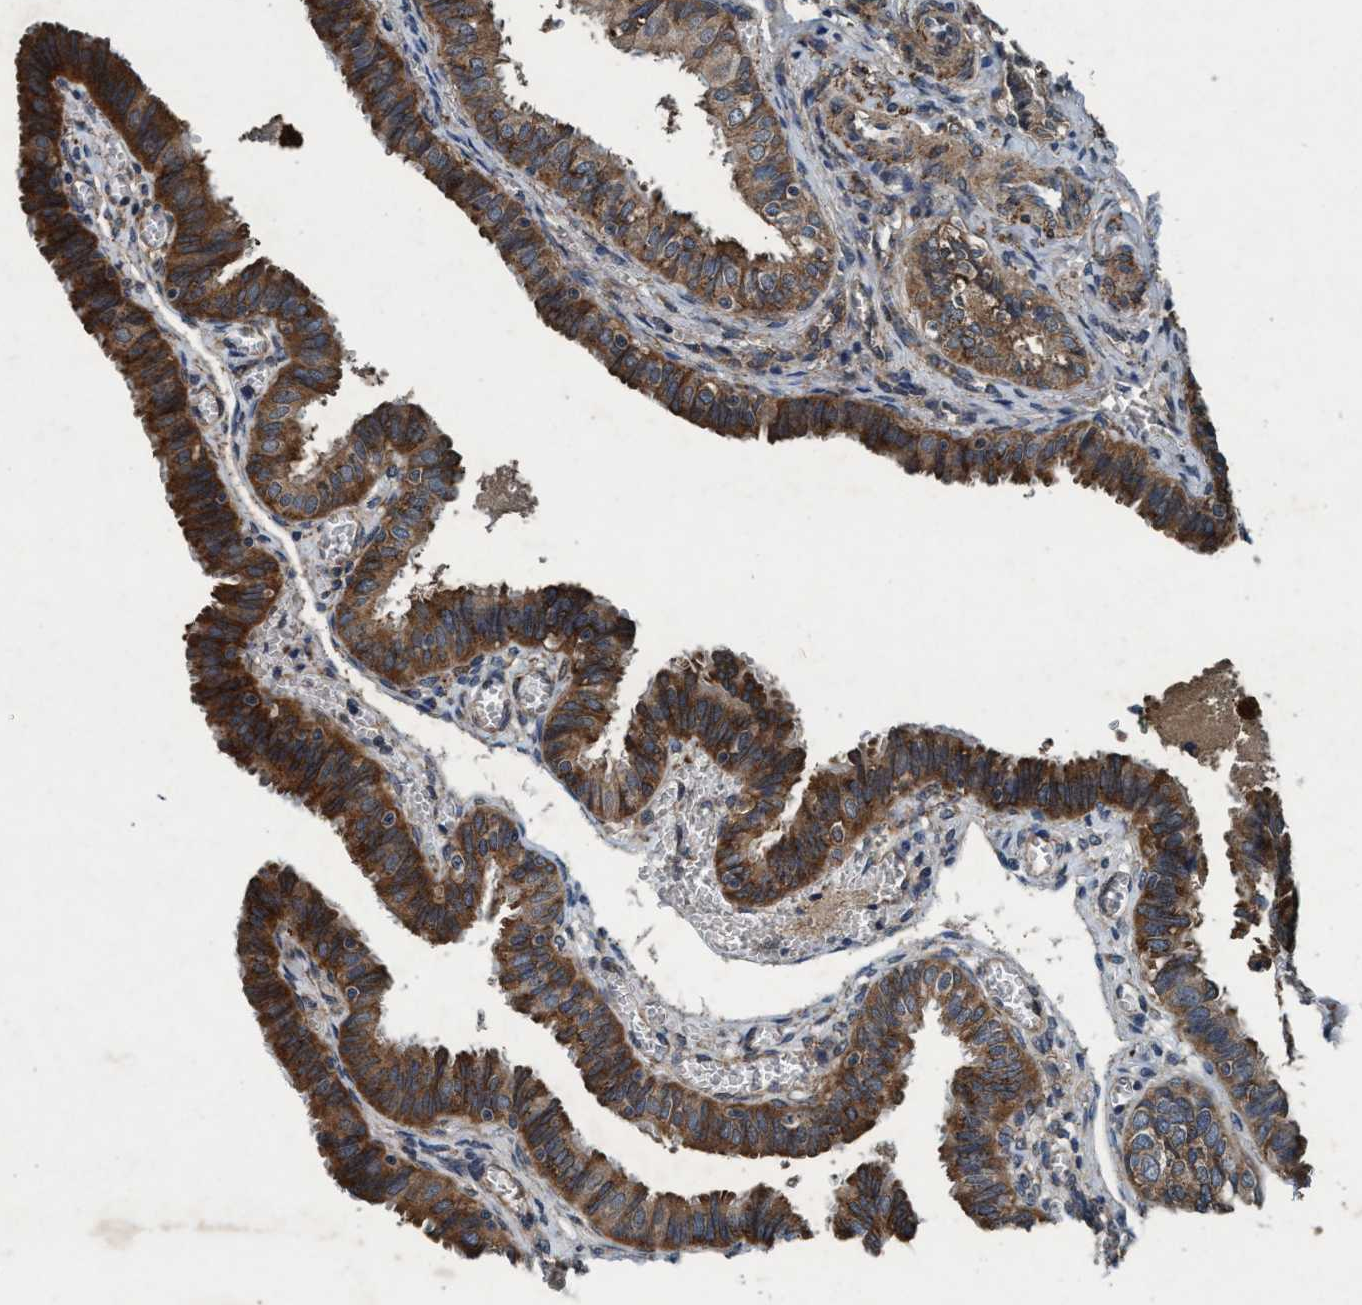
{"staining": {"intensity": "strong", "quantity": ">75%", "location": "cytoplasmic/membranous"}, "tissue": "fallopian tube", "cell_type": "Glandular cells", "image_type": "normal", "snomed": [{"axis": "morphology", "description": "Normal tissue, NOS"}, {"axis": "topography", "description": "Fallopian tube"}], "caption": "Fallopian tube stained for a protein demonstrates strong cytoplasmic/membranous positivity in glandular cells. The staining is performed using DAB (3,3'-diaminobenzidine) brown chromogen to label protein expression. The nuclei are counter-stained blue using hematoxylin.", "gene": "AKT1S1", "patient": {"sex": "female", "age": 46}}